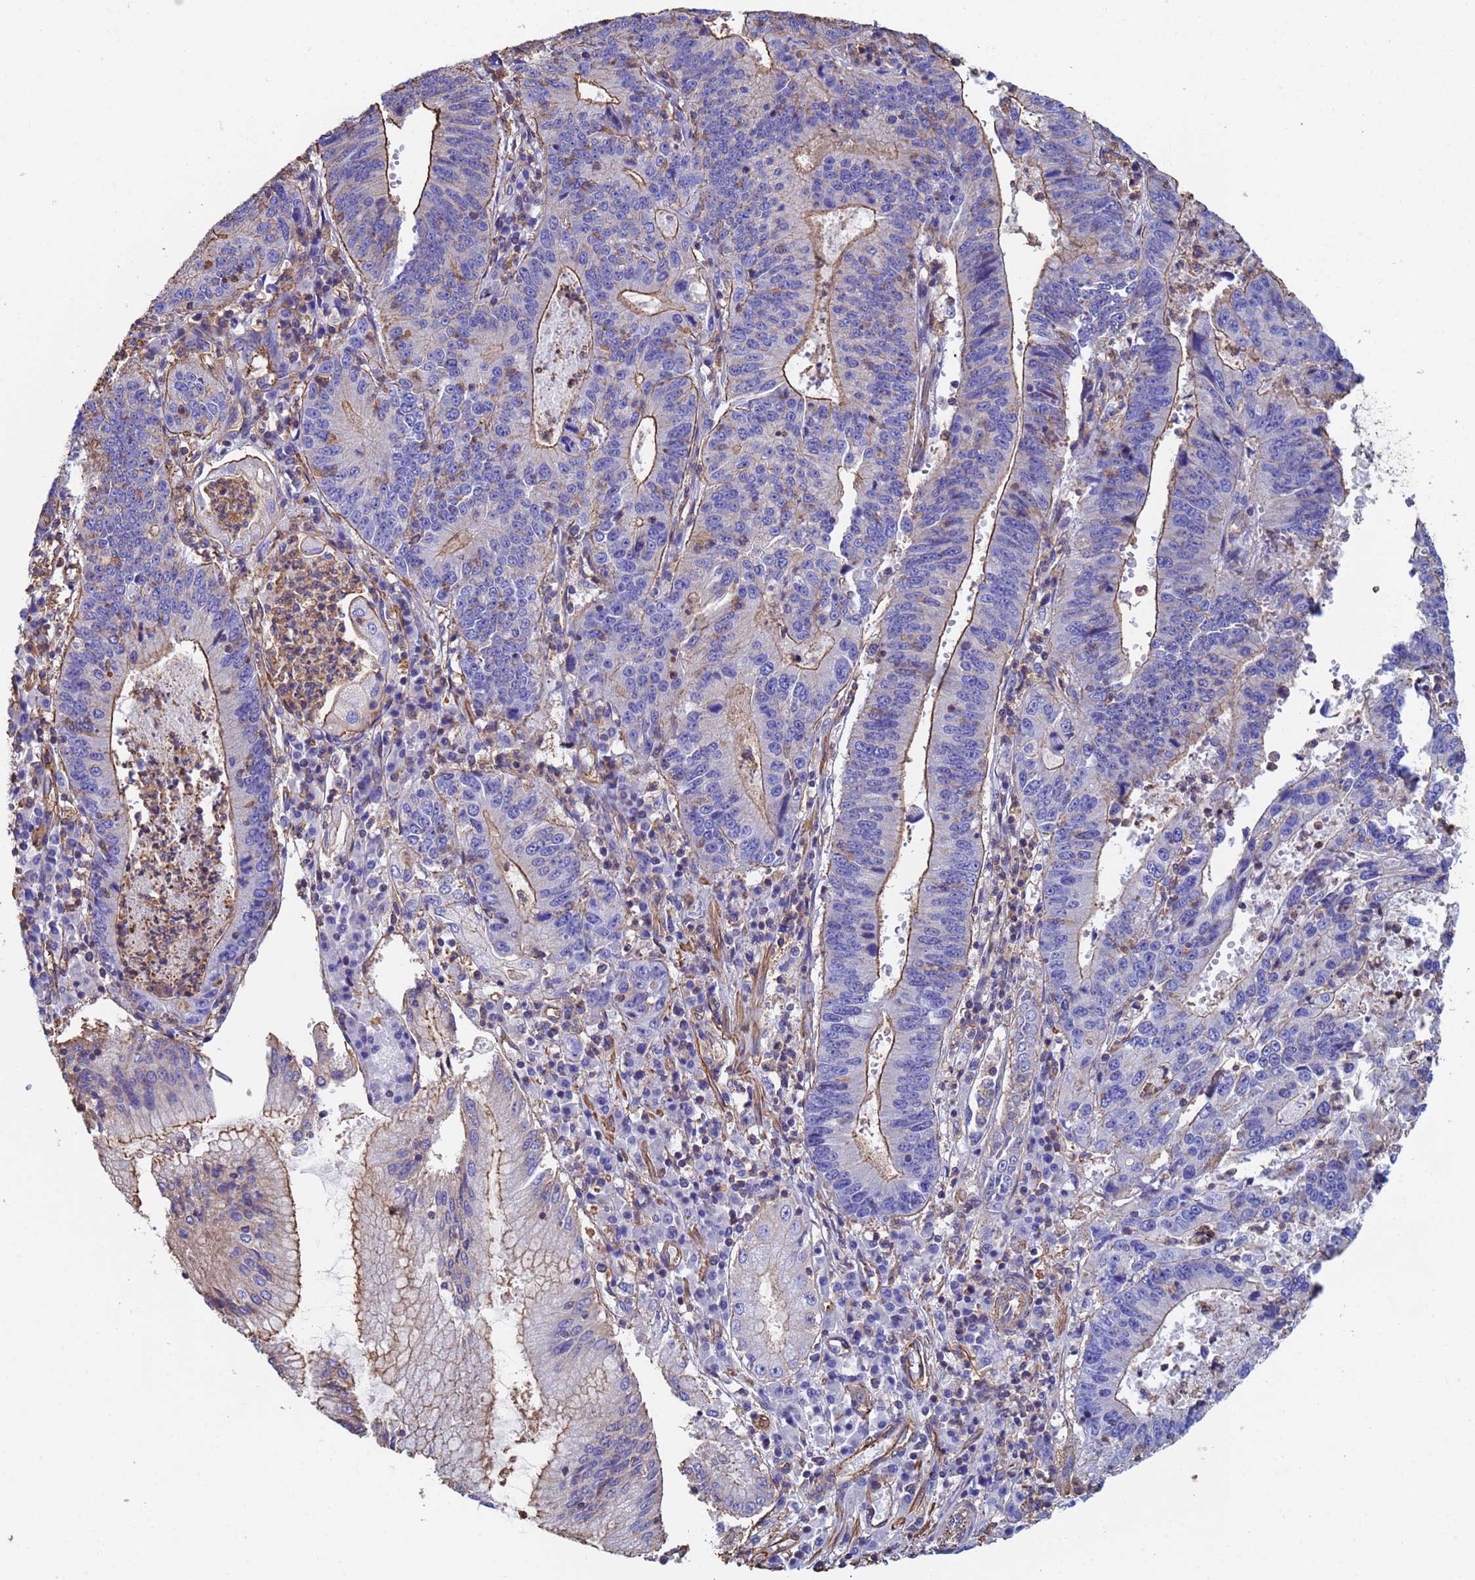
{"staining": {"intensity": "moderate", "quantity": "<25%", "location": "cytoplasmic/membranous"}, "tissue": "stomach cancer", "cell_type": "Tumor cells", "image_type": "cancer", "snomed": [{"axis": "morphology", "description": "Adenocarcinoma, NOS"}, {"axis": "topography", "description": "Stomach"}], "caption": "The histopathology image exhibits staining of stomach adenocarcinoma, revealing moderate cytoplasmic/membranous protein staining (brown color) within tumor cells.", "gene": "MYL12A", "patient": {"sex": "male", "age": 59}}